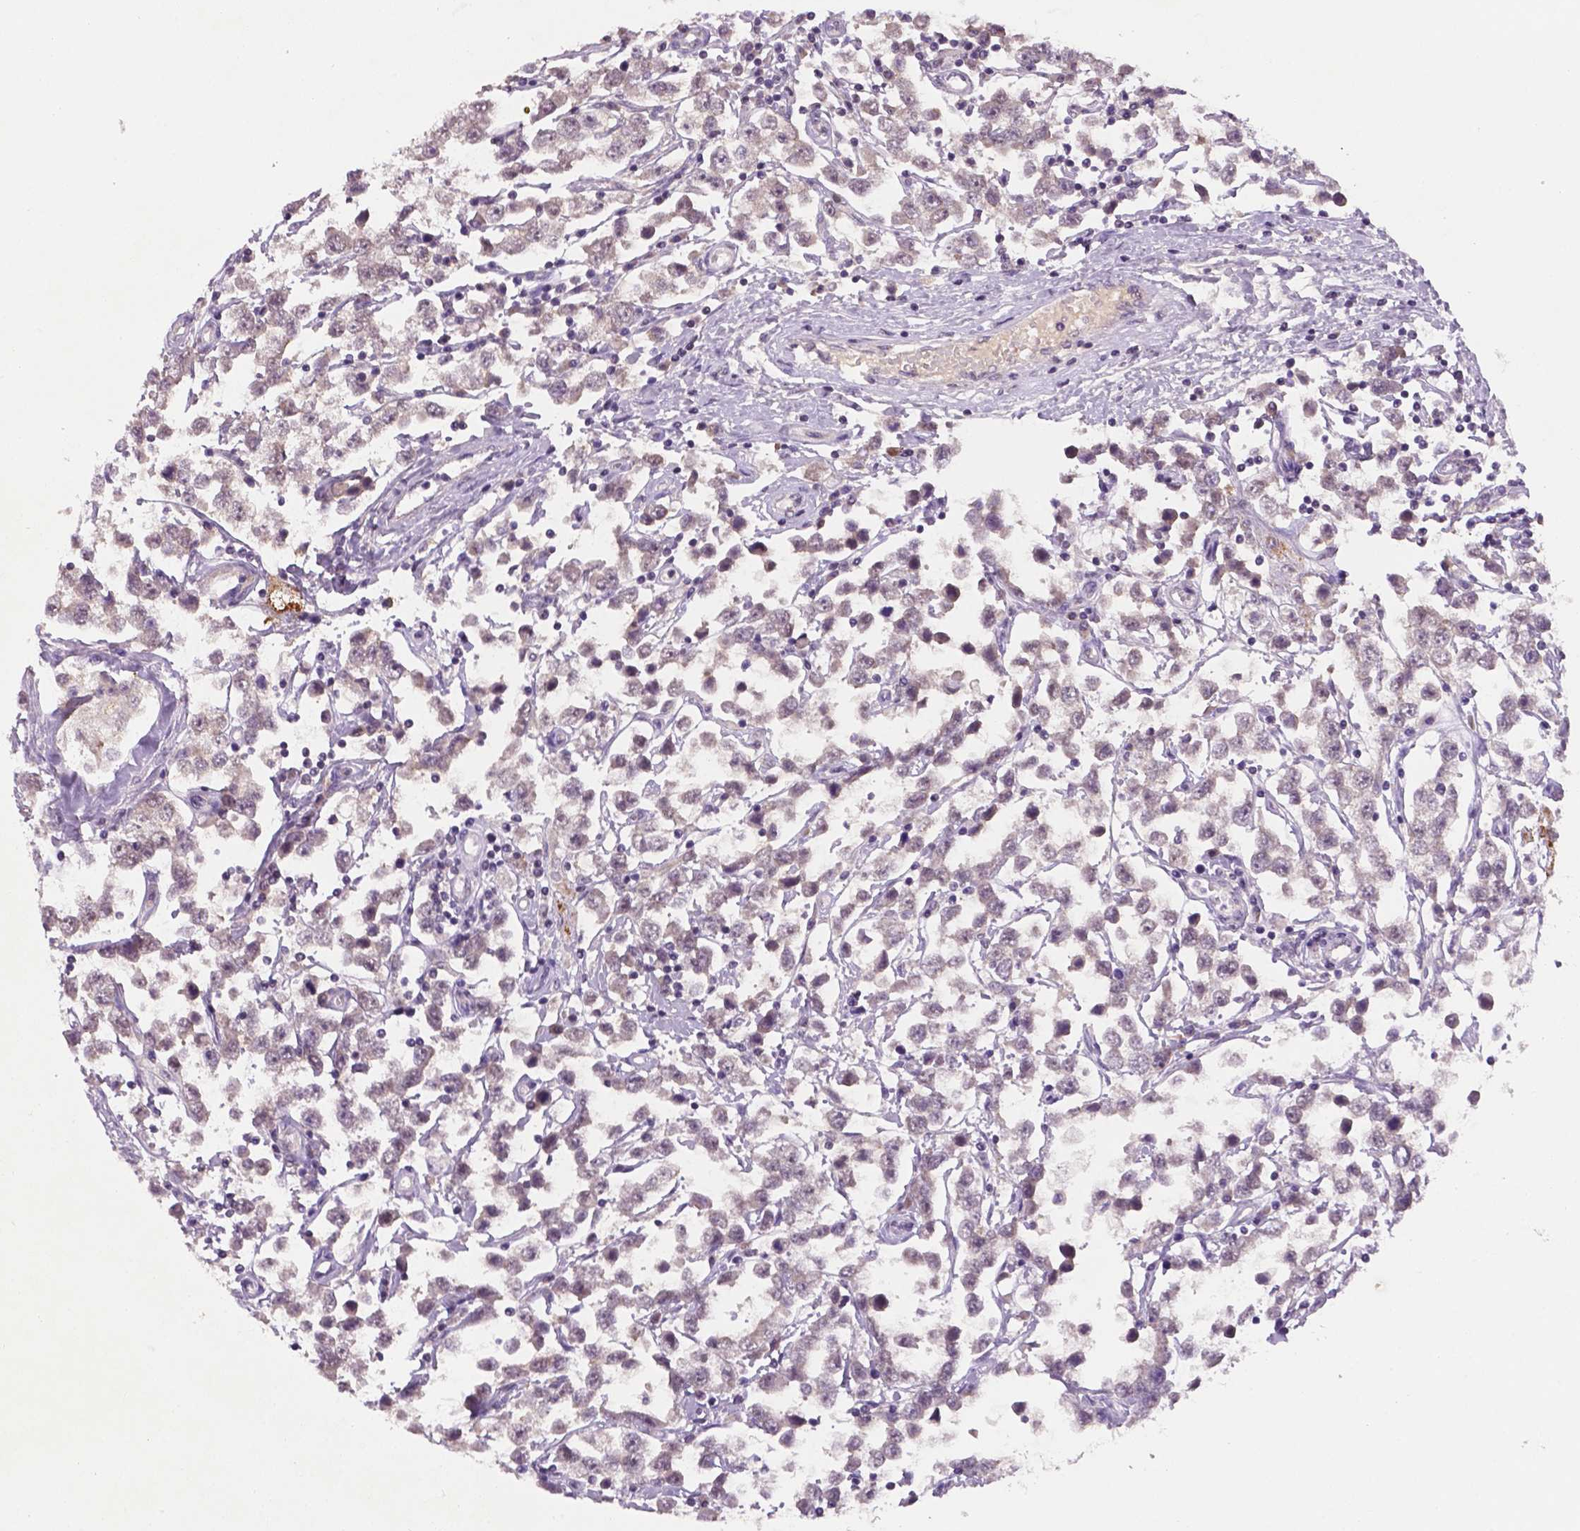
{"staining": {"intensity": "negative", "quantity": "none", "location": "none"}, "tissue": "testis cancer", "cell_type": "Tumor cells", "image_type": "cancer", "snomed": [{"axis": "morphology", "description": "Seminoma, NOS"}, {"axis": "topography", "description": "Testis"}], "caption": "Tumor cells are negative for protein expression in human testis seminoma.", "gene": "MROH6", "patient": {"sex": "male", "age": 34}}